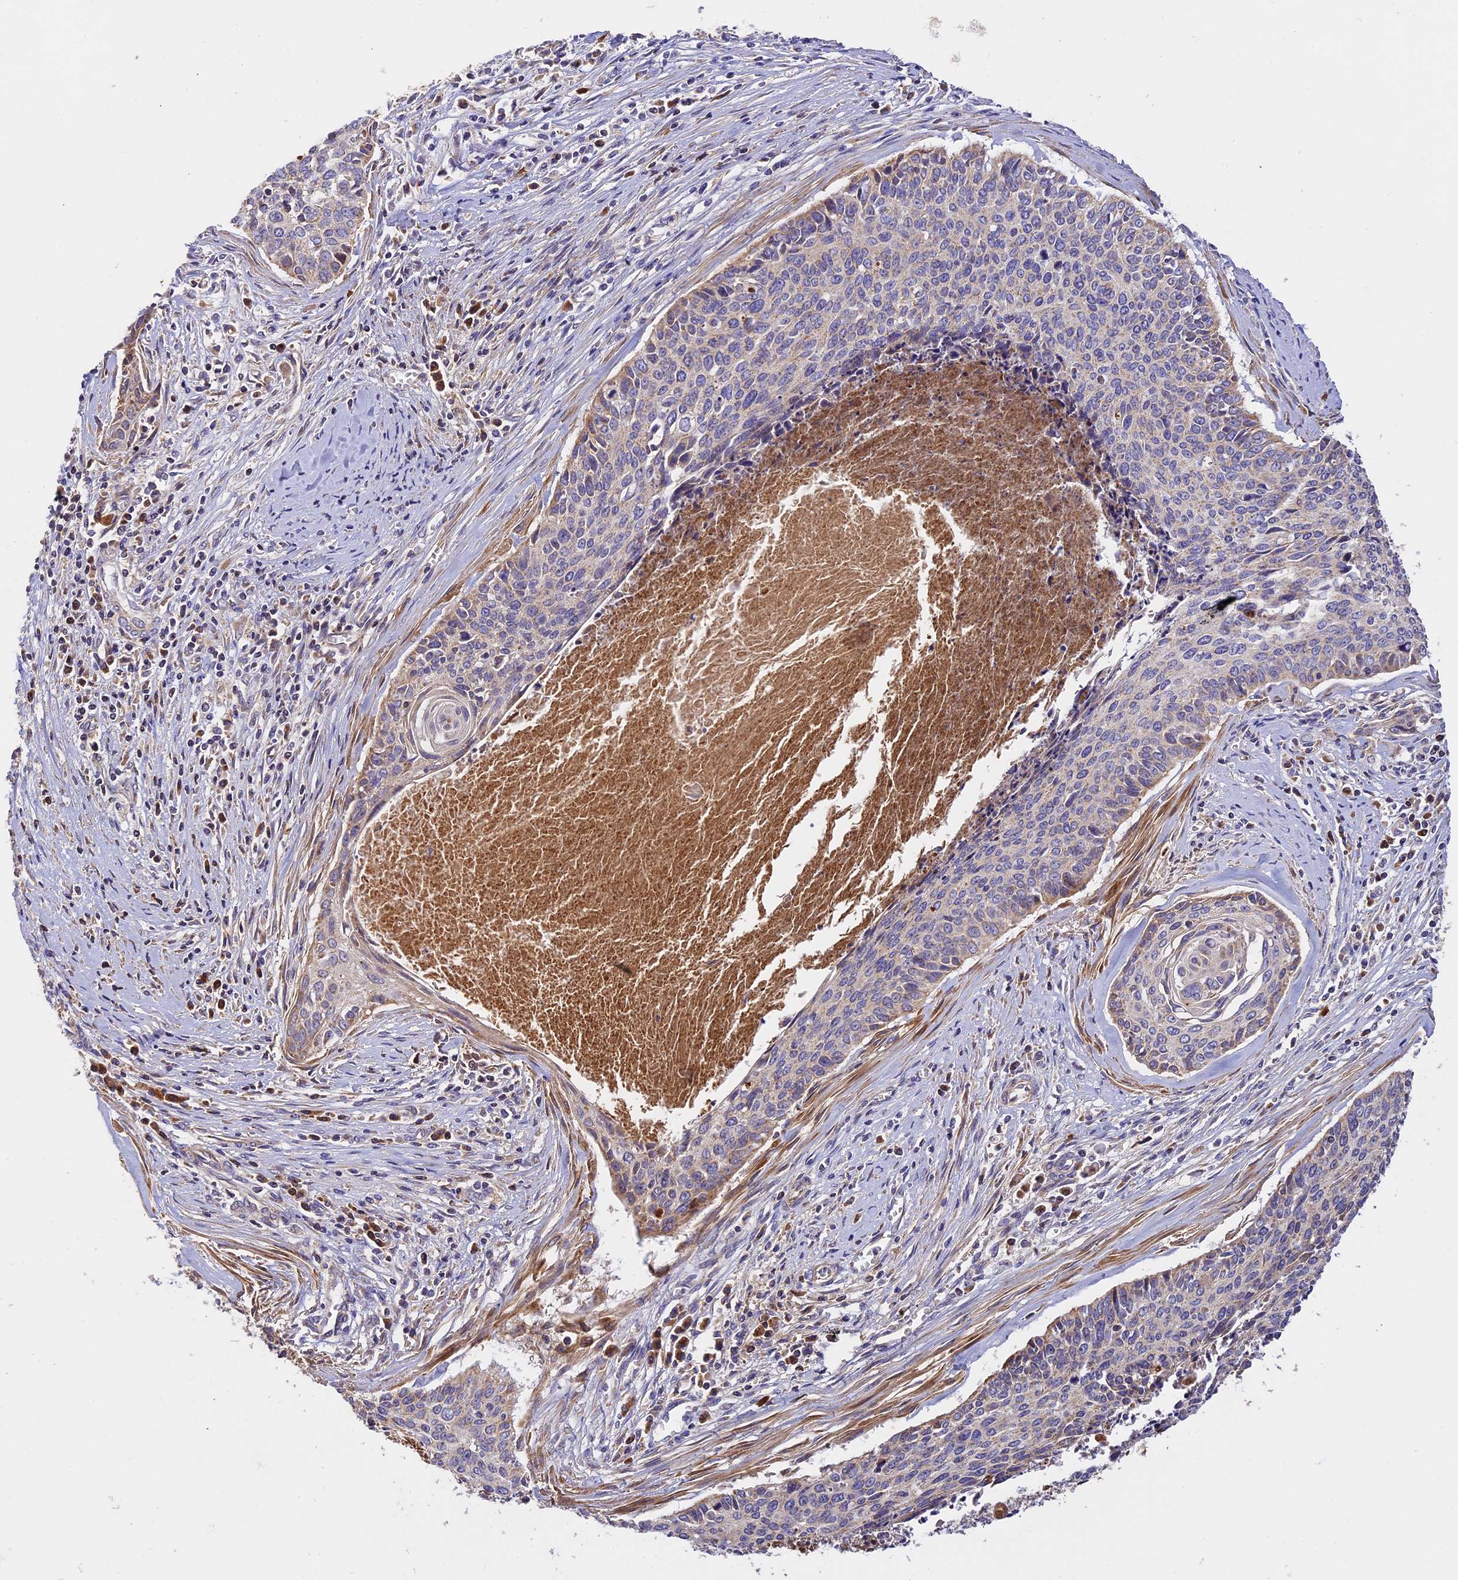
{"staining": {"intensity": "weak", "quantity": "<25%", "location": "cytoplasmic/membranous"}, "tissue": "cervical cancer", "cell_type": "Tumor cells", "image_type": "cancer", "snomed": [{"axis": "morphology", "description": "Squamous cell carcinoma, NOS"}, {"axis": "topography", "description": "Cervix"}], "caption": "Human squamous cell carcinoma (cervical) stained for a protein using immunohistochemistry (IHC) reveals no expression in tumor cells.", "gene": "OCEL1", "patient": {"sex": "female", "age": 55}}